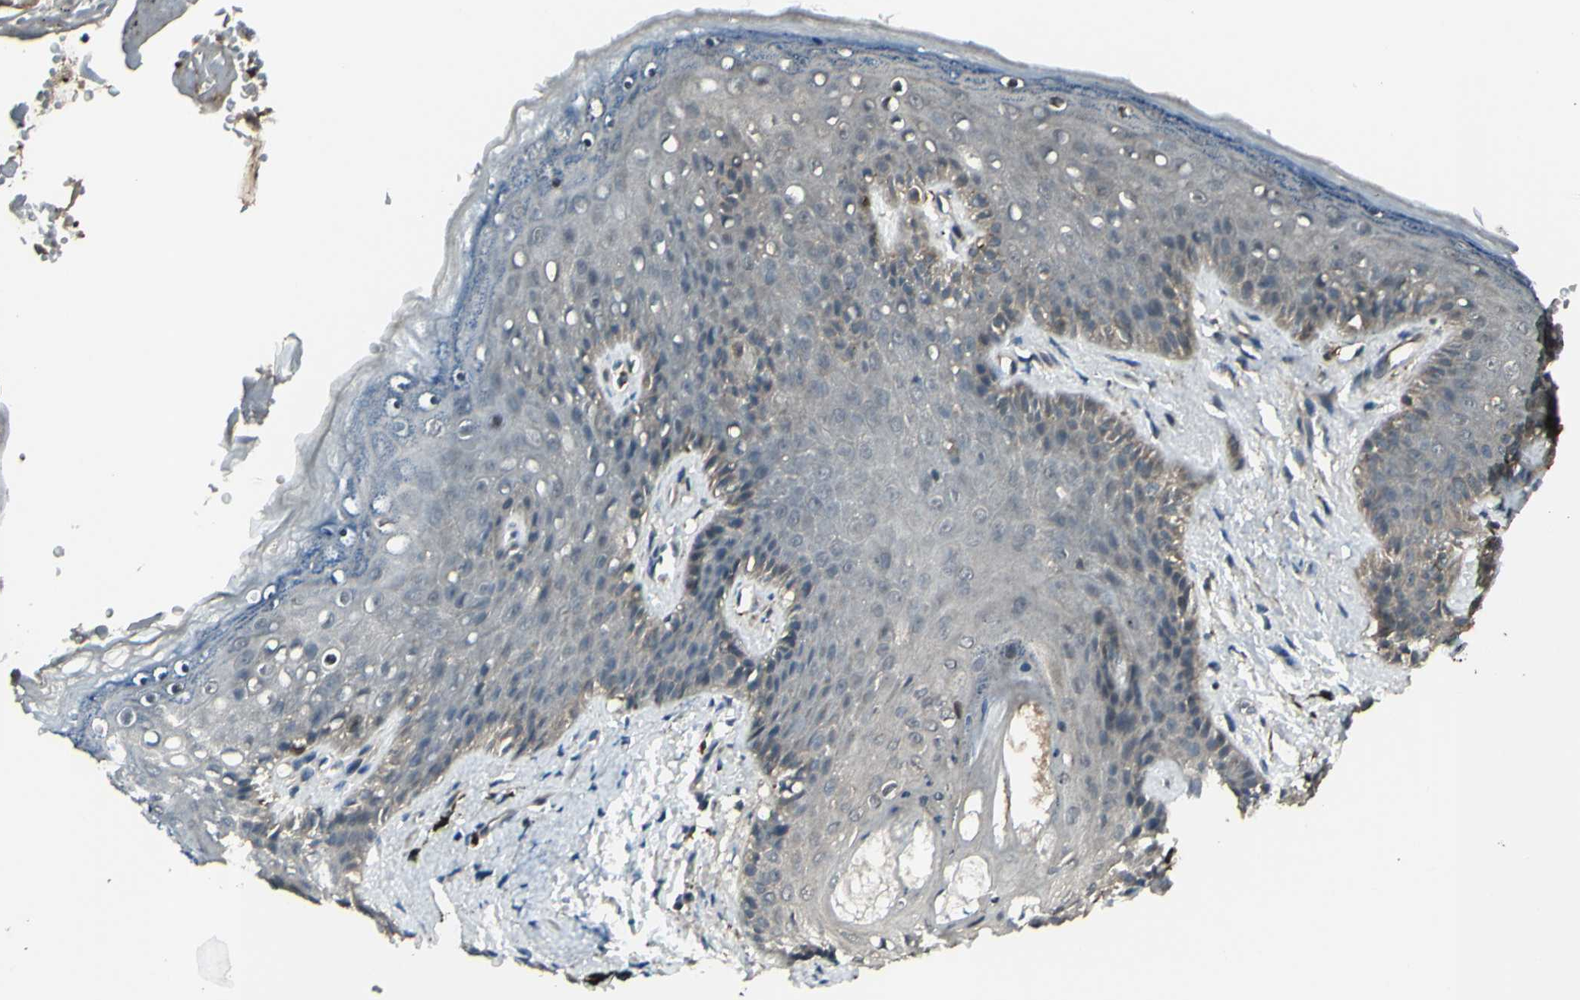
{"staining": {"intensity": "weak", "quantity": "25%-75%", "location": "cytoplasmic/membranous"}, "tissue": "skin", "cell_type": "Epidermal cells", "image_type": "normal", "snomed": [{"axis": "morphology", "description": "Normal tissue, NOS"}, {"axis": "topography", "description": "Anal"}], "caption": "A high-resolution micrograph shows IHC staining of unremarkable skin, which demonstrates weak cytoplasmic/membranous staining in approximately 25%-75% of epidermal cells. The protein of interest is stained brown, and the nuclei are stained in blue (DAB (3,3'-diaminobenzidine) IHC with brightfield microscopy, high magnification).", "gene": "GNAS", "patient": {"sex": "female", "age": 46}}